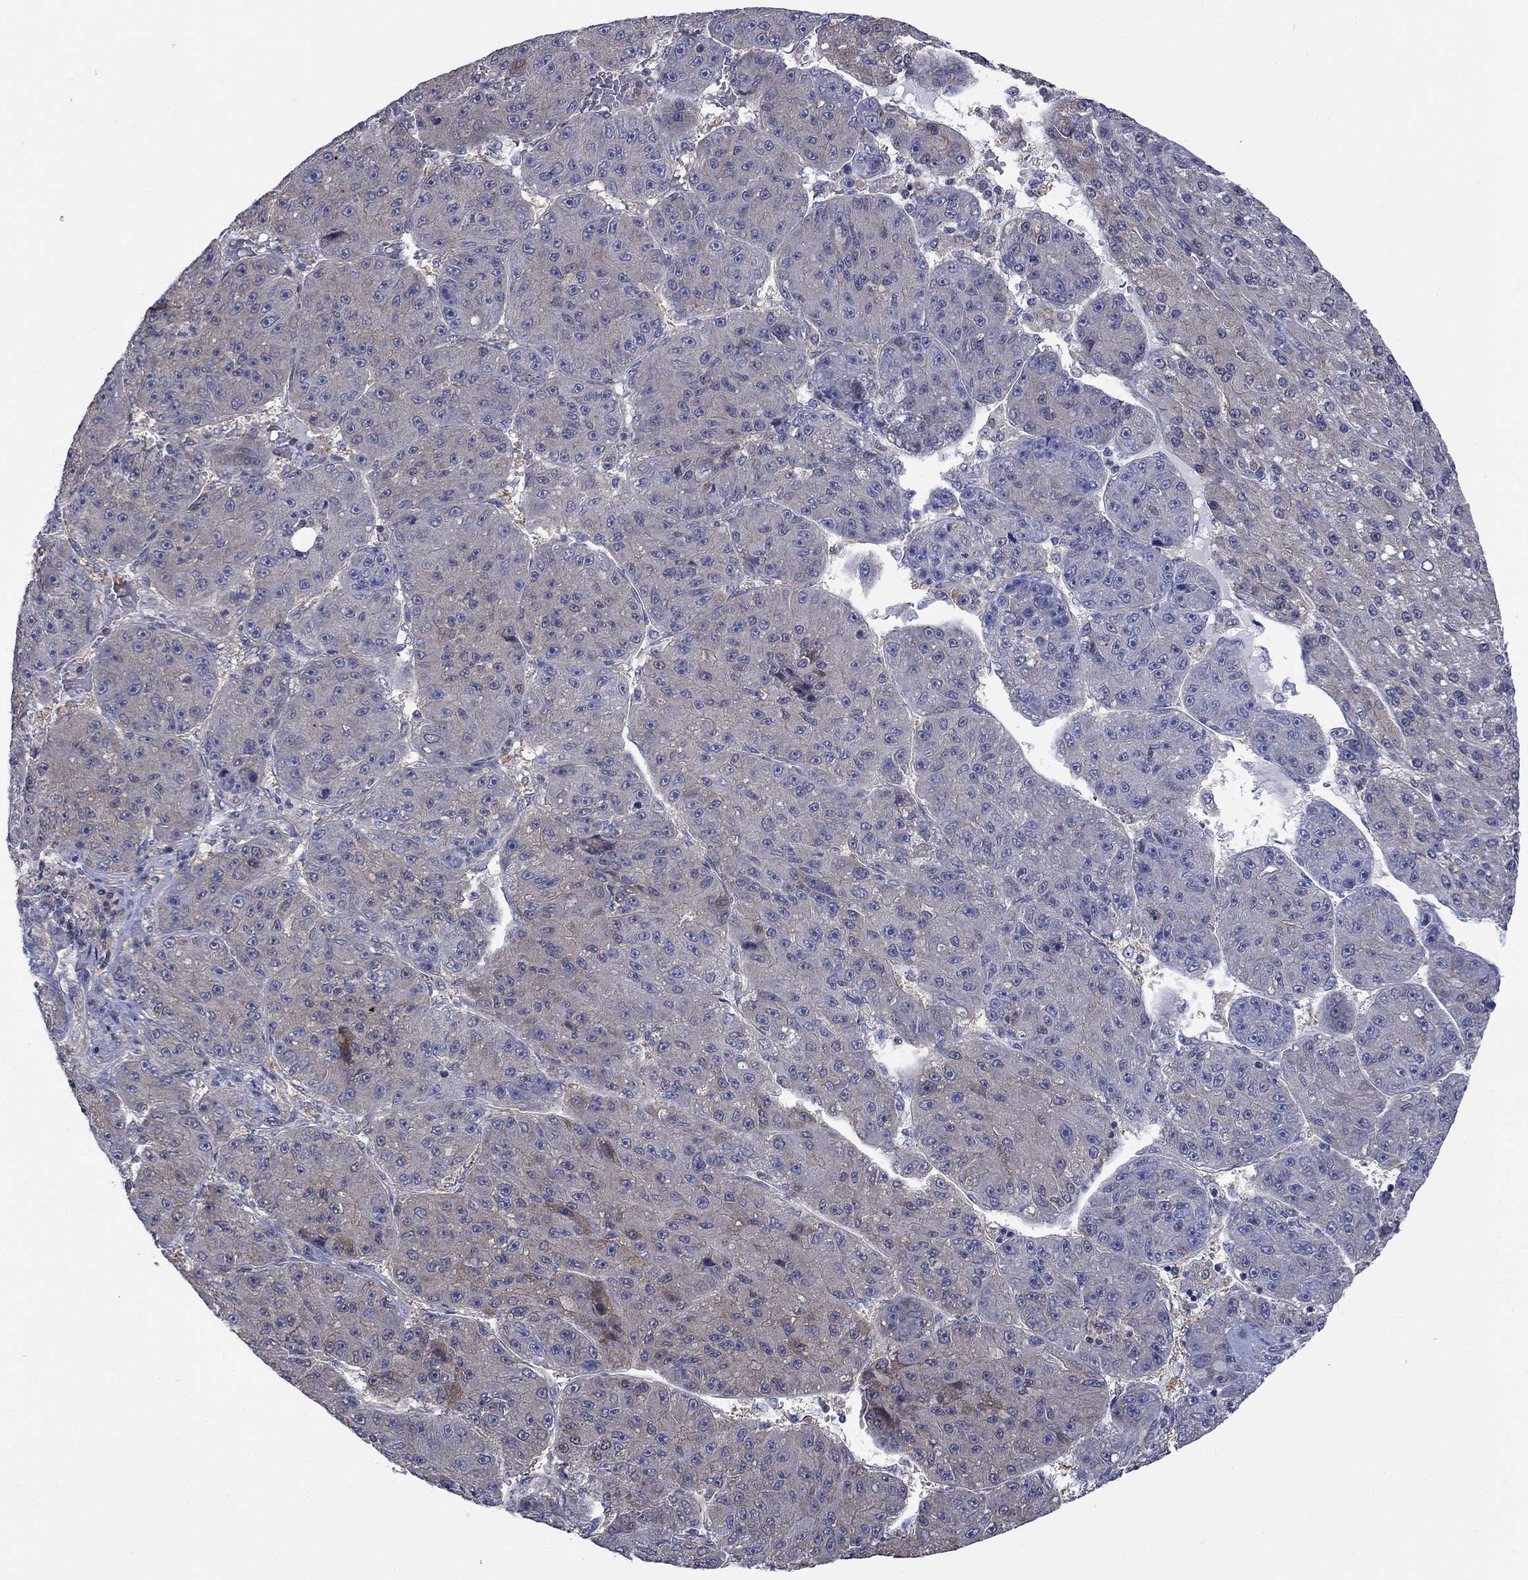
{"staining": {"intensity": "negative", "quantity": "none", "location": "none"}, "tissue": "liver cancer", "cell_type": "Tumor cells", "image_type": "cancer", "snomed": [{"axis": "morphology", "description": "Carcinoma, Hepatocellular, NOS"}, {"axis": "topography", "description": "Liver"}], "caption": "The photomicrograph reveals no staining of tumor cells in liver hepatocellular carcinoma. Nuclei are stained in blue.", "gene": "PDZD2", "patient": {"sex": "male", "age": 67}}